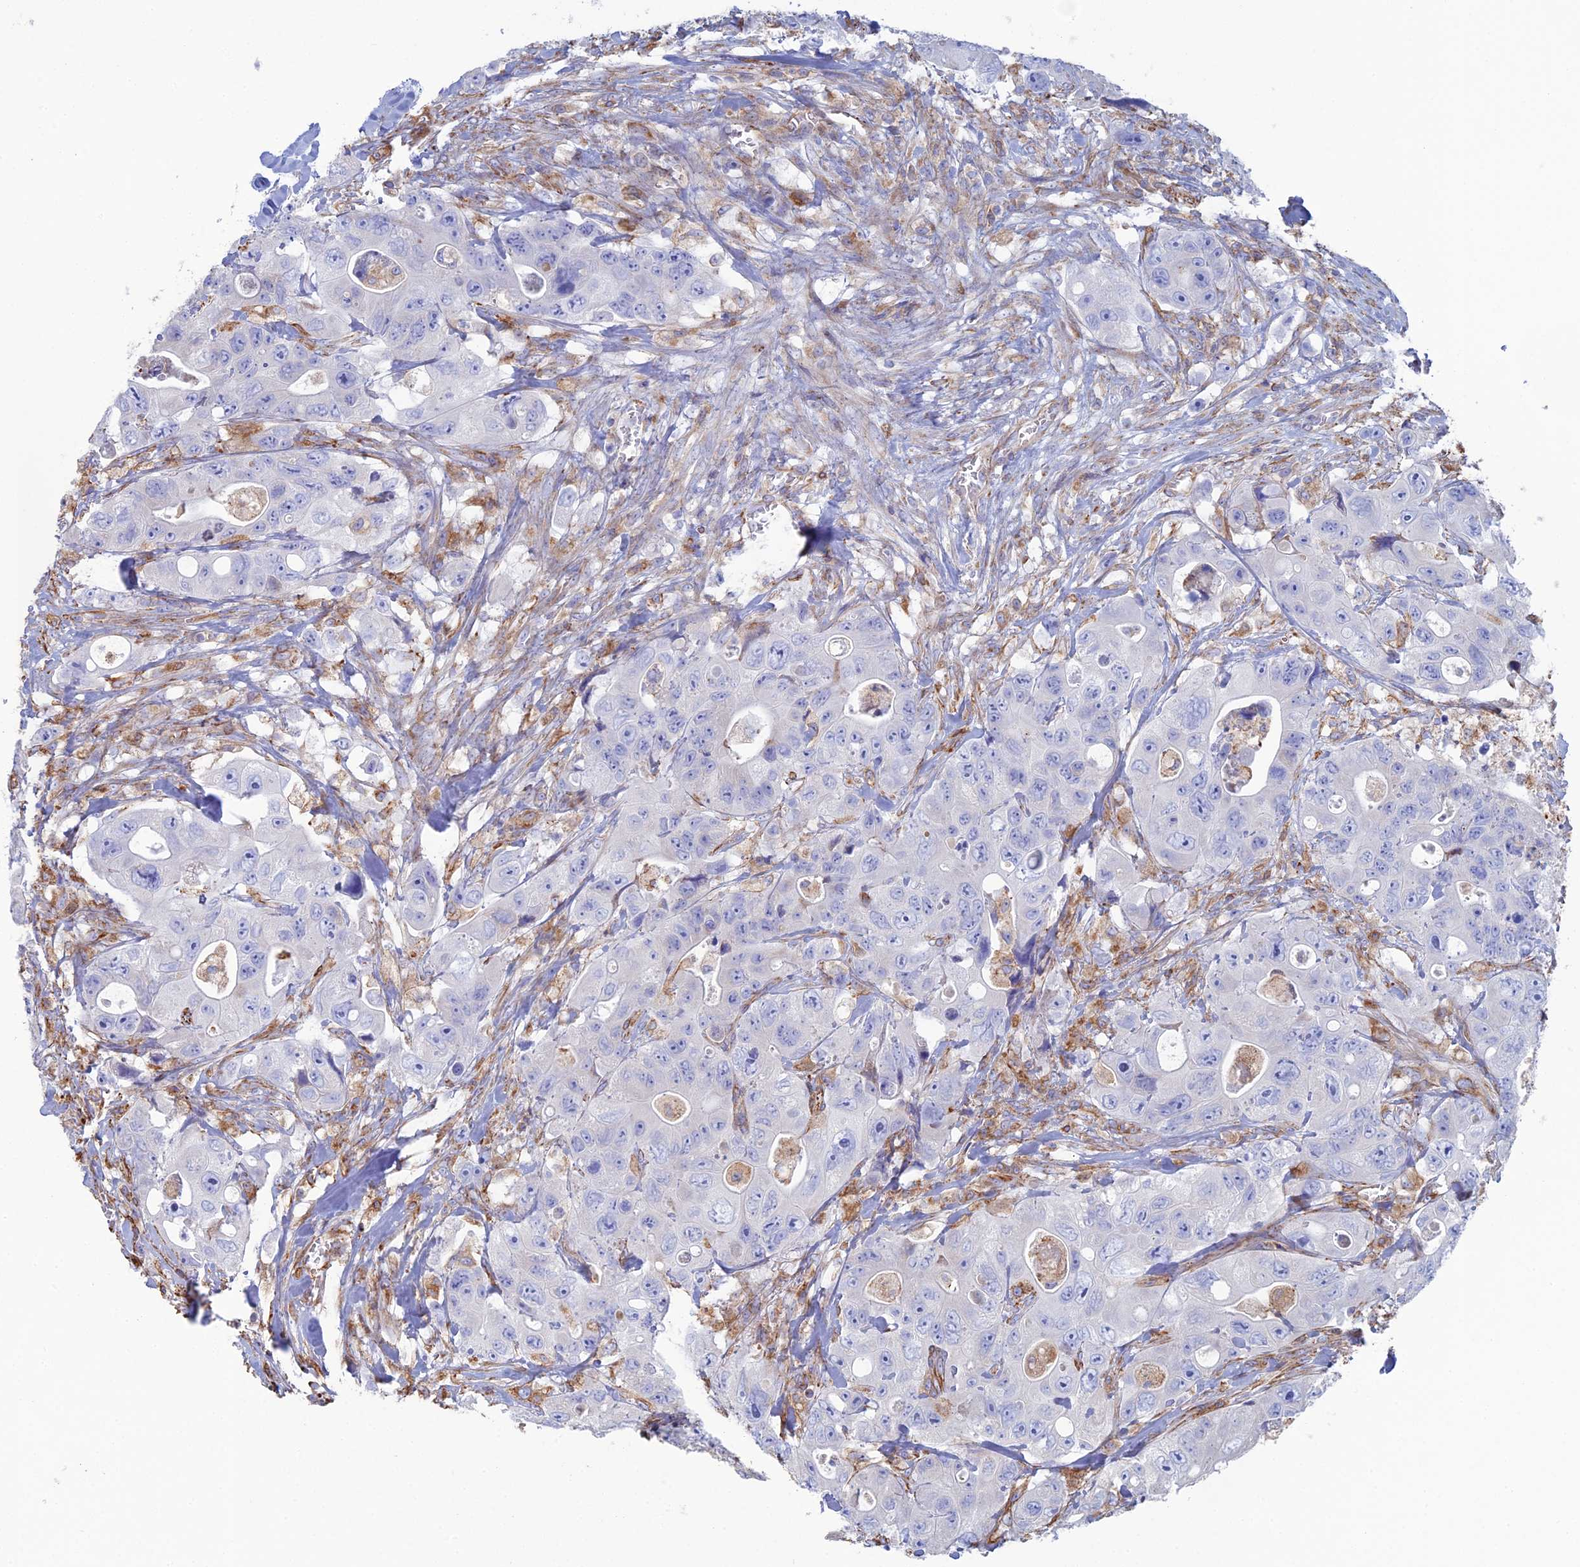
{"staining": {"intensity": "negative", "quantity": "none", "location": "none"}, "tissue": "colorectal cancer", "cell_type": "Tumor cells", "image_type": "cancer", "snomed": [{"axis": "morphology", "description": "Adenocarcinoma, NOS"}, {"axis": "topography", "description": "Colon"}], "caption": "High magnification brightfield microscopy of colorectal cancer stained with DAB (3,3'-diaminobenzidine) (brown) and counterstained with hematoxylin (blue): tumor cells show no significant expression. (Brightfield microscopy of DAB immunohistochemistry at high magnification).", "gene": "CLVS2", "patient": {"sex": "female", "age": 46}}